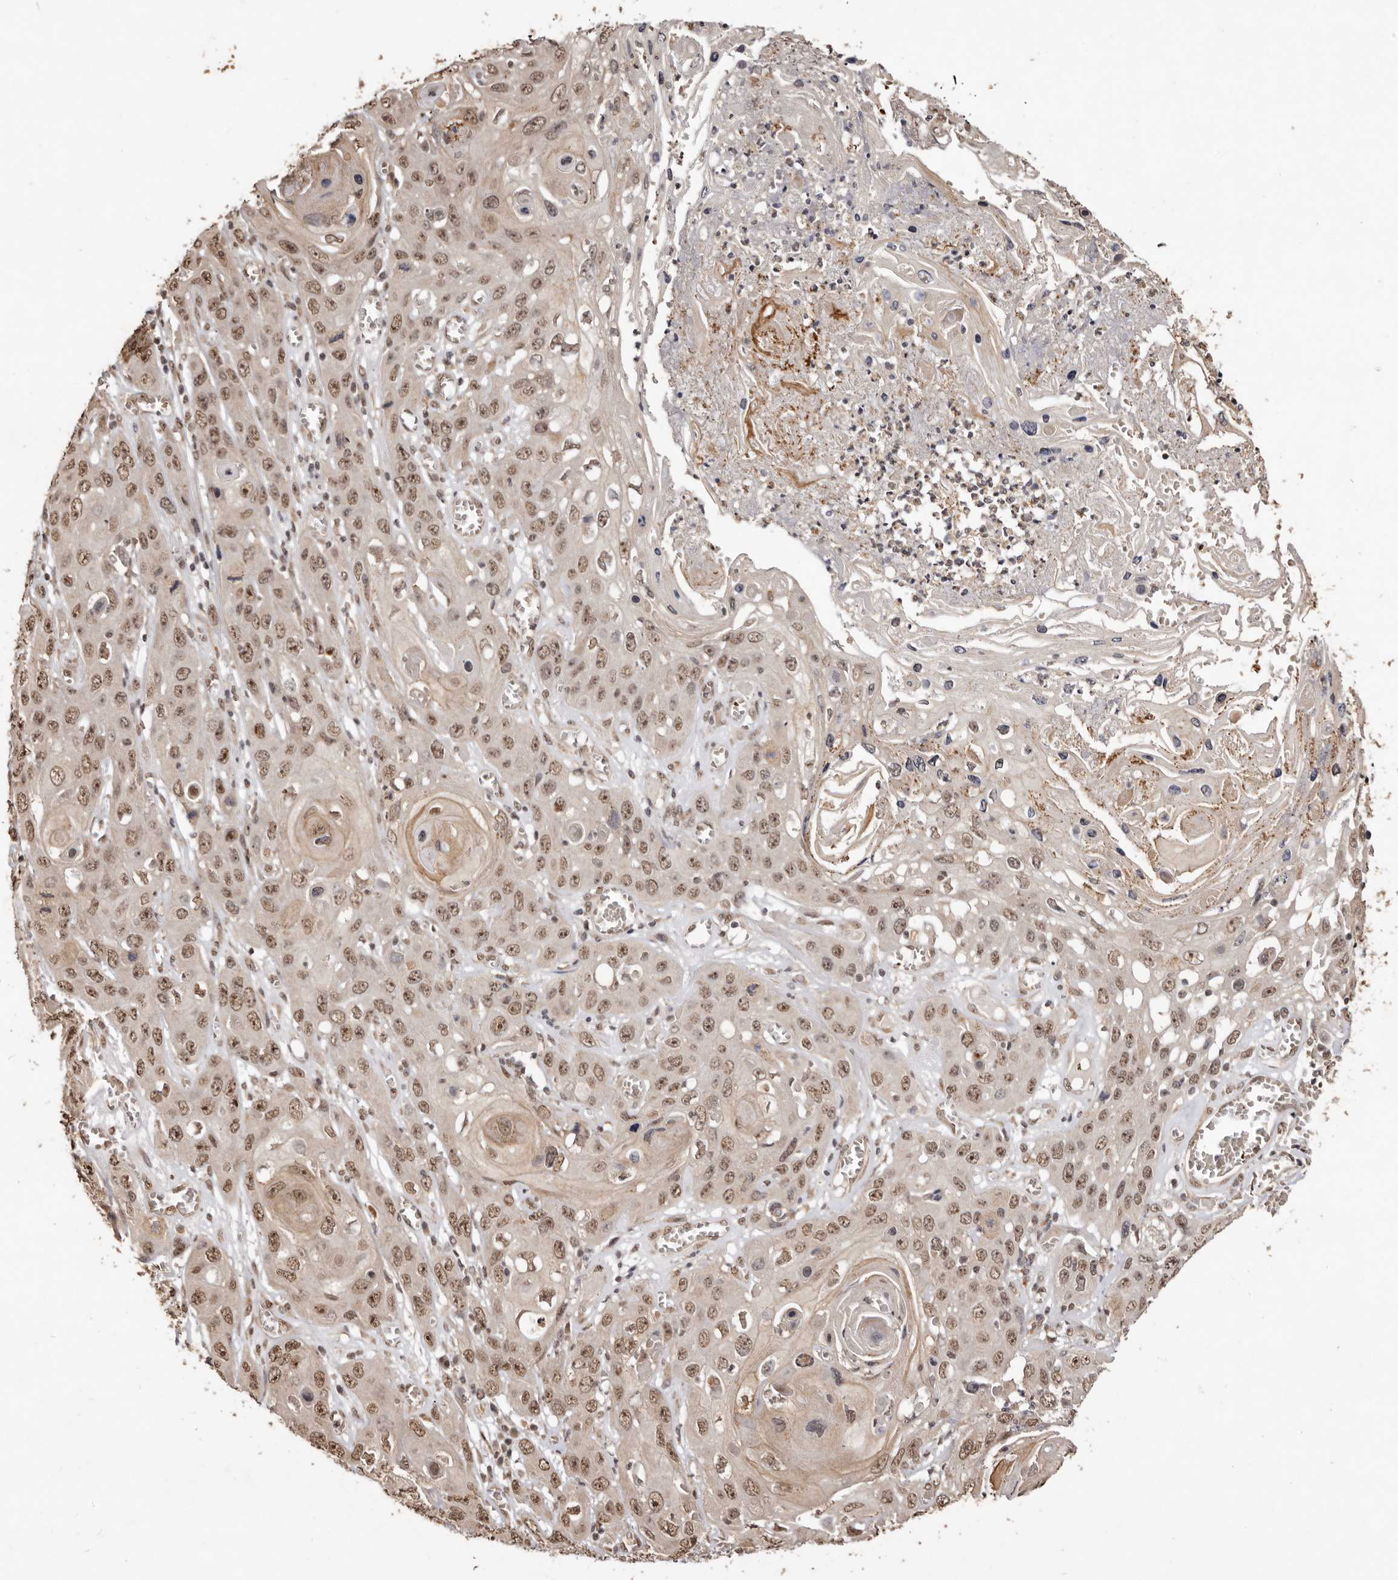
{"staining": {"intensity": "moderate", "quantity": ">75%", "location": "nuclear"}, "tissue": "skin cancer", "cell_type": "Tumor cells", "image_type": "cancer", "snomed": [{"axis": "morphology", "description": "Squamous cell carcinoma, NOS"}, {"axis": "topography", "description": "Skin"}], "caption": "Tumor cells reveal medium levels of moderate nuclear staining in approximately >75% of cells in skin cancer. The staining is performed using DAB (3,3'-diaminobenzidine) brown chromogen to label protein expression. The nuclei are counter-stained blue using hematoxylin.", "gene": "NOTCH1", "patient": {"sex": "male", "age": 55}}